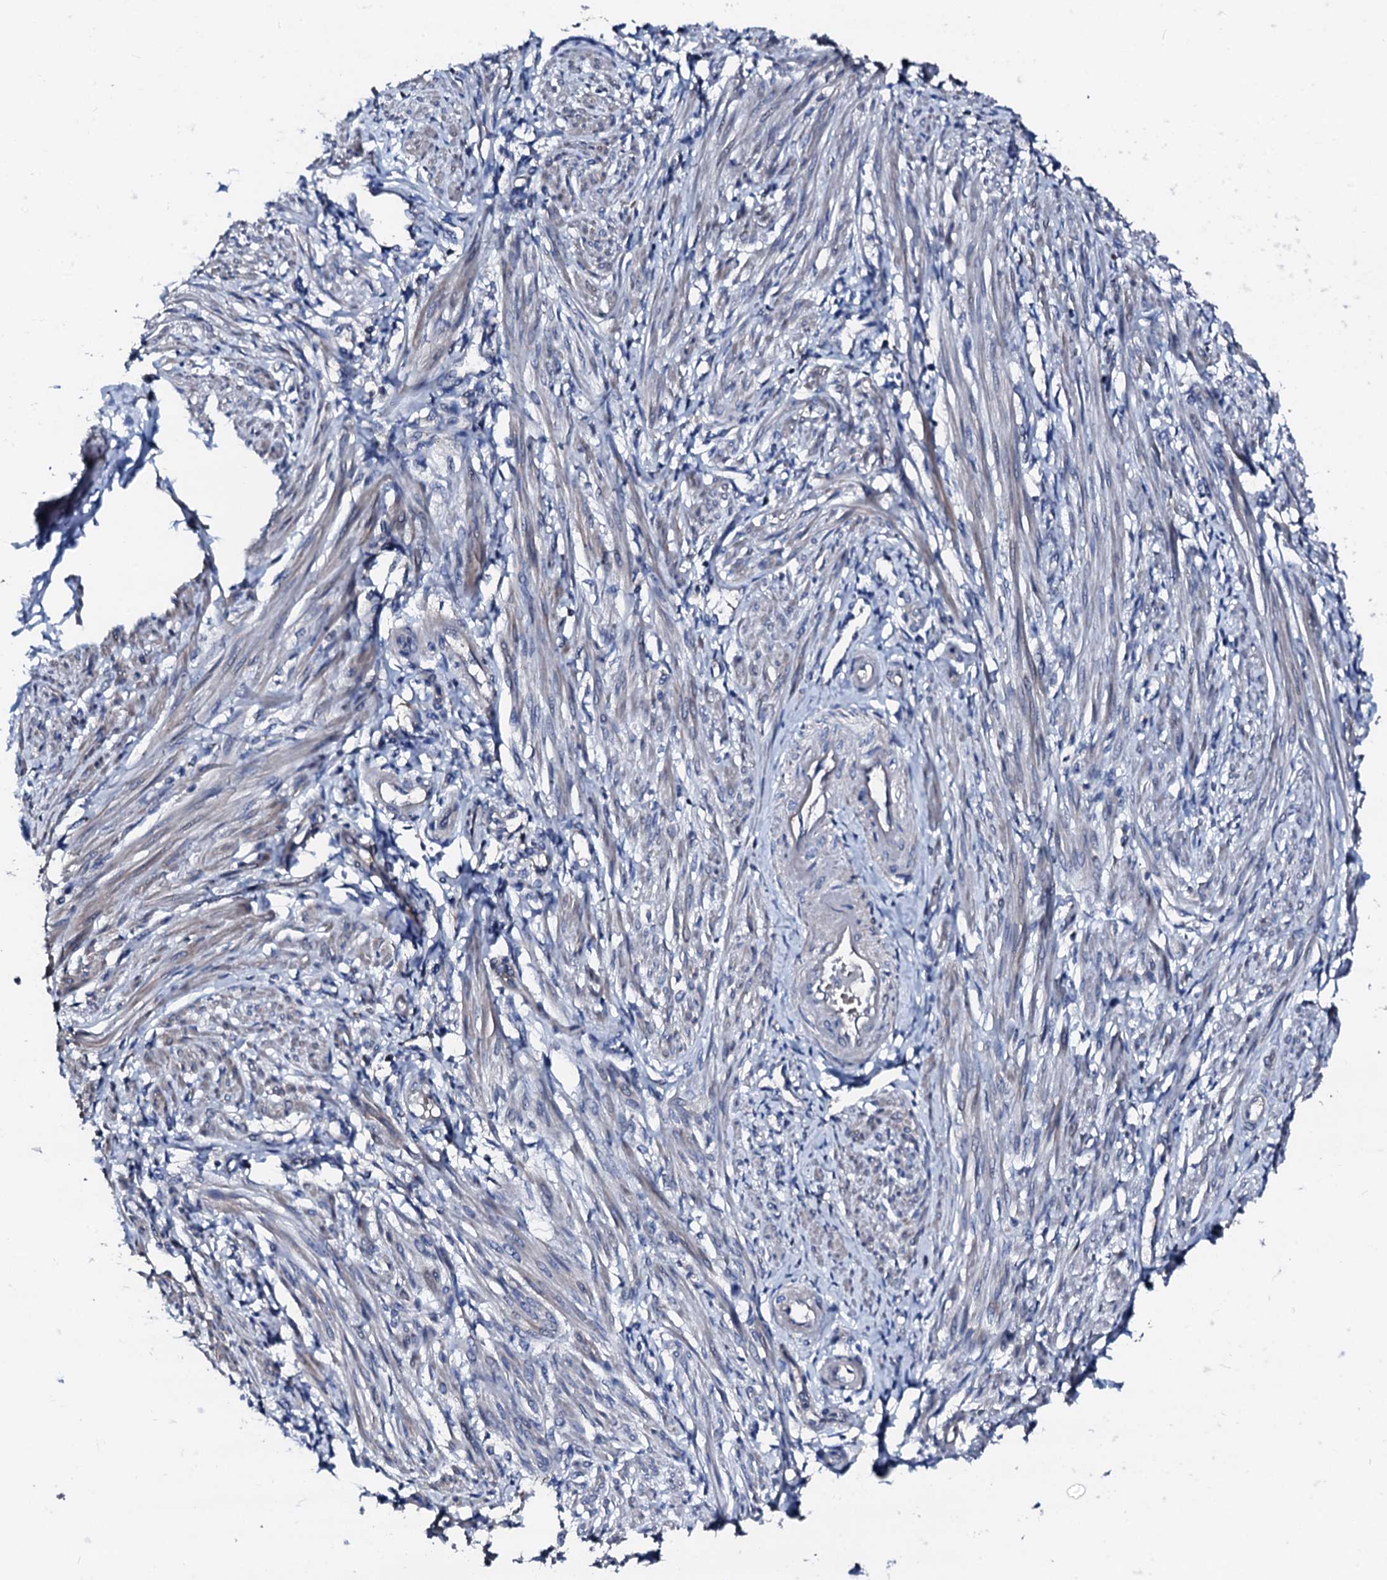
{"staining": {"intensity": "negative", "quantity": "none", "location": "none"}, "tissue": "smooth muscle", "cell_type": "Smooth muscle cells", "image_type": "normal", "snomed": [{"axis": "morphology", "description": "Normal tissue, NOS"}, {"axis": "topography", "description": "Smooth muscle"}], "caption": "Immunohistochemistry (IHC) image of unremarkable smooth muscle stained for a protein (brown), which reveals no positivity in smooth muscle cells. (DAB immunohistochemistry visualized using brightfield microscopy, high magnification).", "gene": "TRAFD1", "patient": {"sex": "female", "age": 39}}